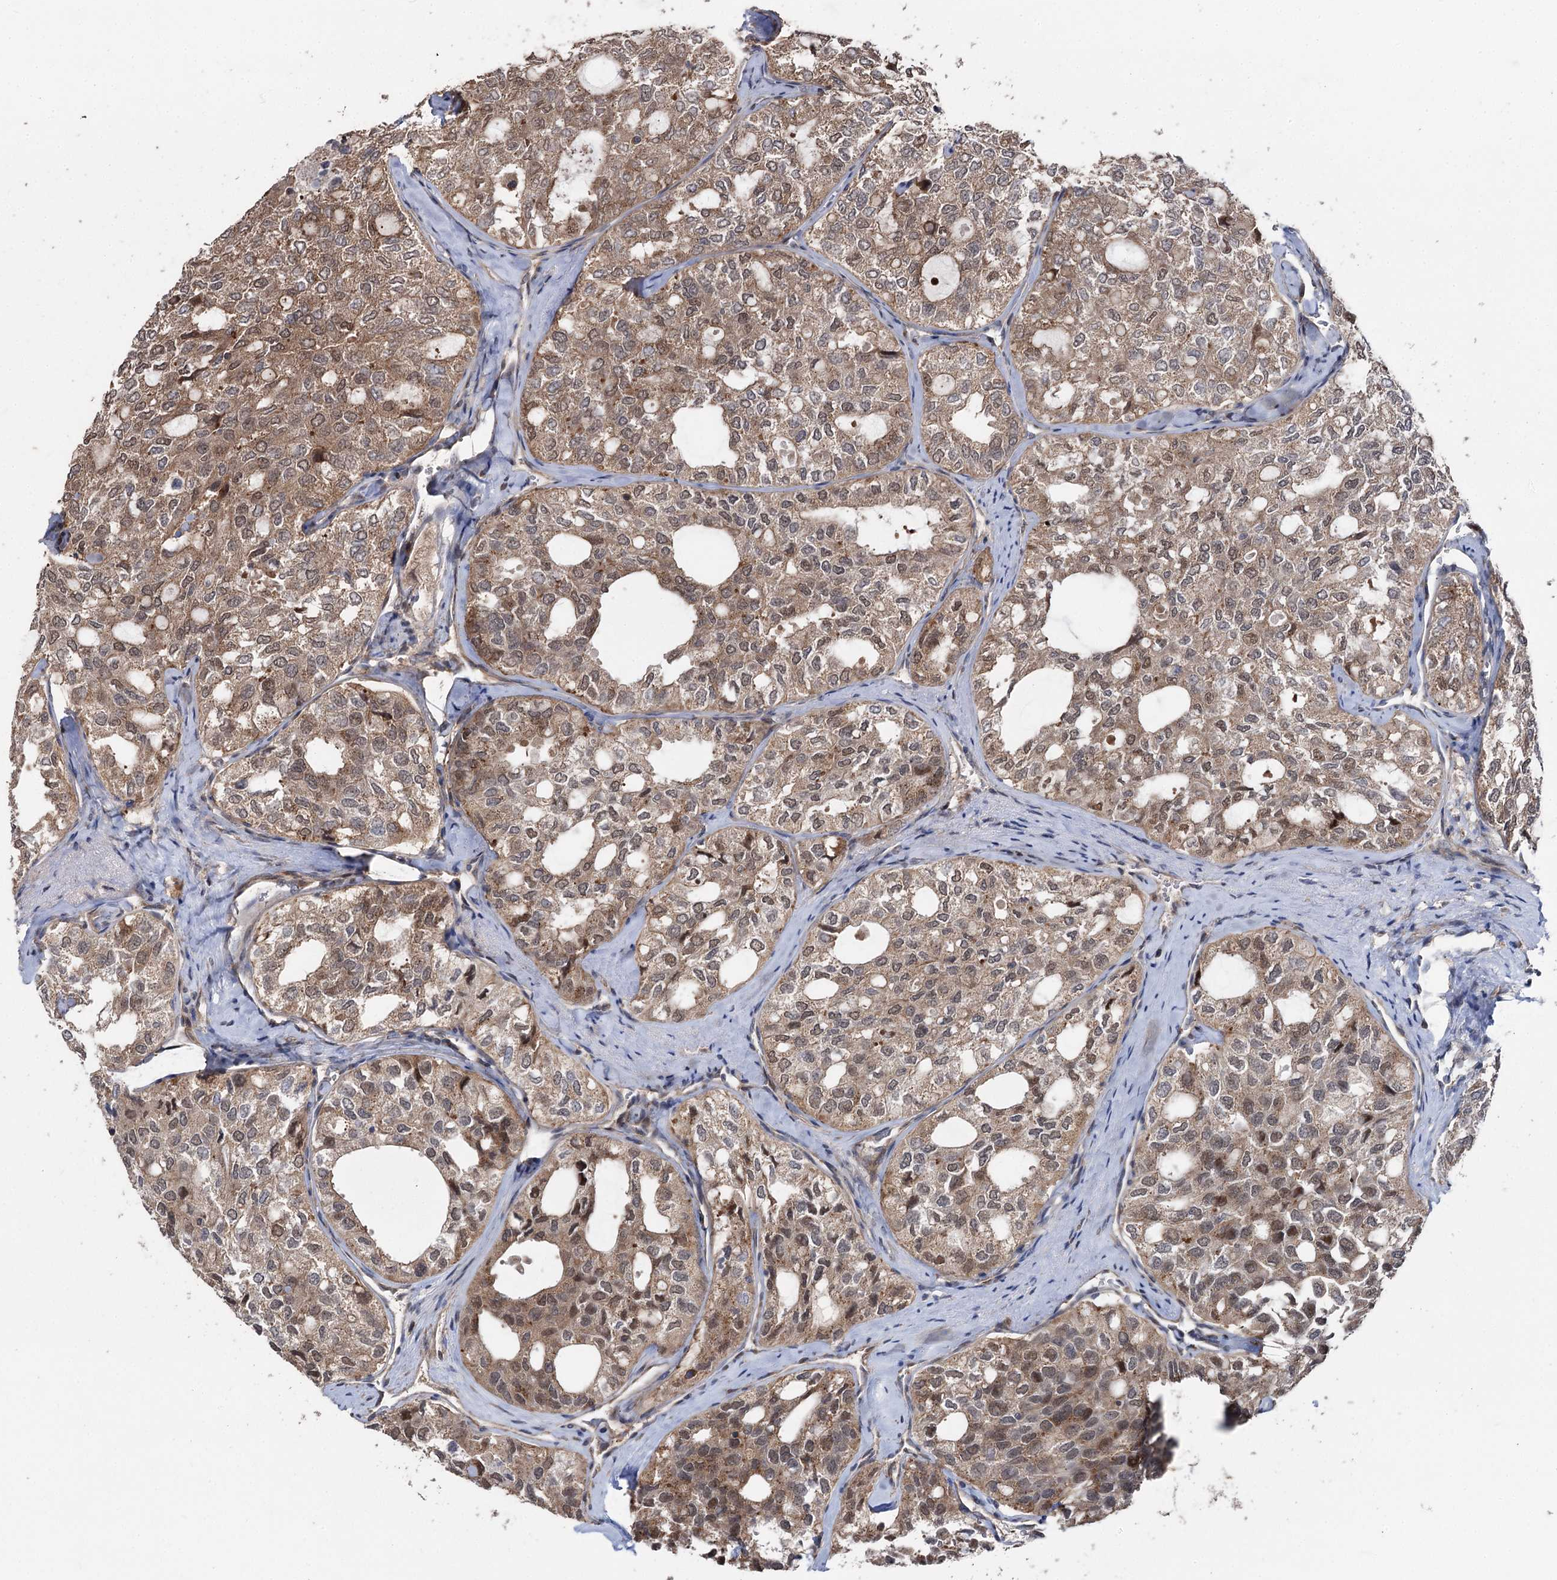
{"staining": {"intensity": "moderate", "quantity": ">75%", "location": "cytoplasmic/membranous,nuclear"}, "tissue": "thyroid cancer", "cell_type": "Tumor cells", "image_type": "cancer", "snomed": [{"axis": "morphology", "description": "Follicular adenoma carcinoma, NOS"}, {"axis": "topography", "description": "Thyroid gland"}], "caption": "Immunohistochemical staining of human thyroid follicular adenoma carcinoma demonstrates moderate cytoplasmic/membranous and nuclear protein staining in approximately >75% of tumor cells.", "gene": "STX6", "patient": {"sex": "male", "age": 75}}